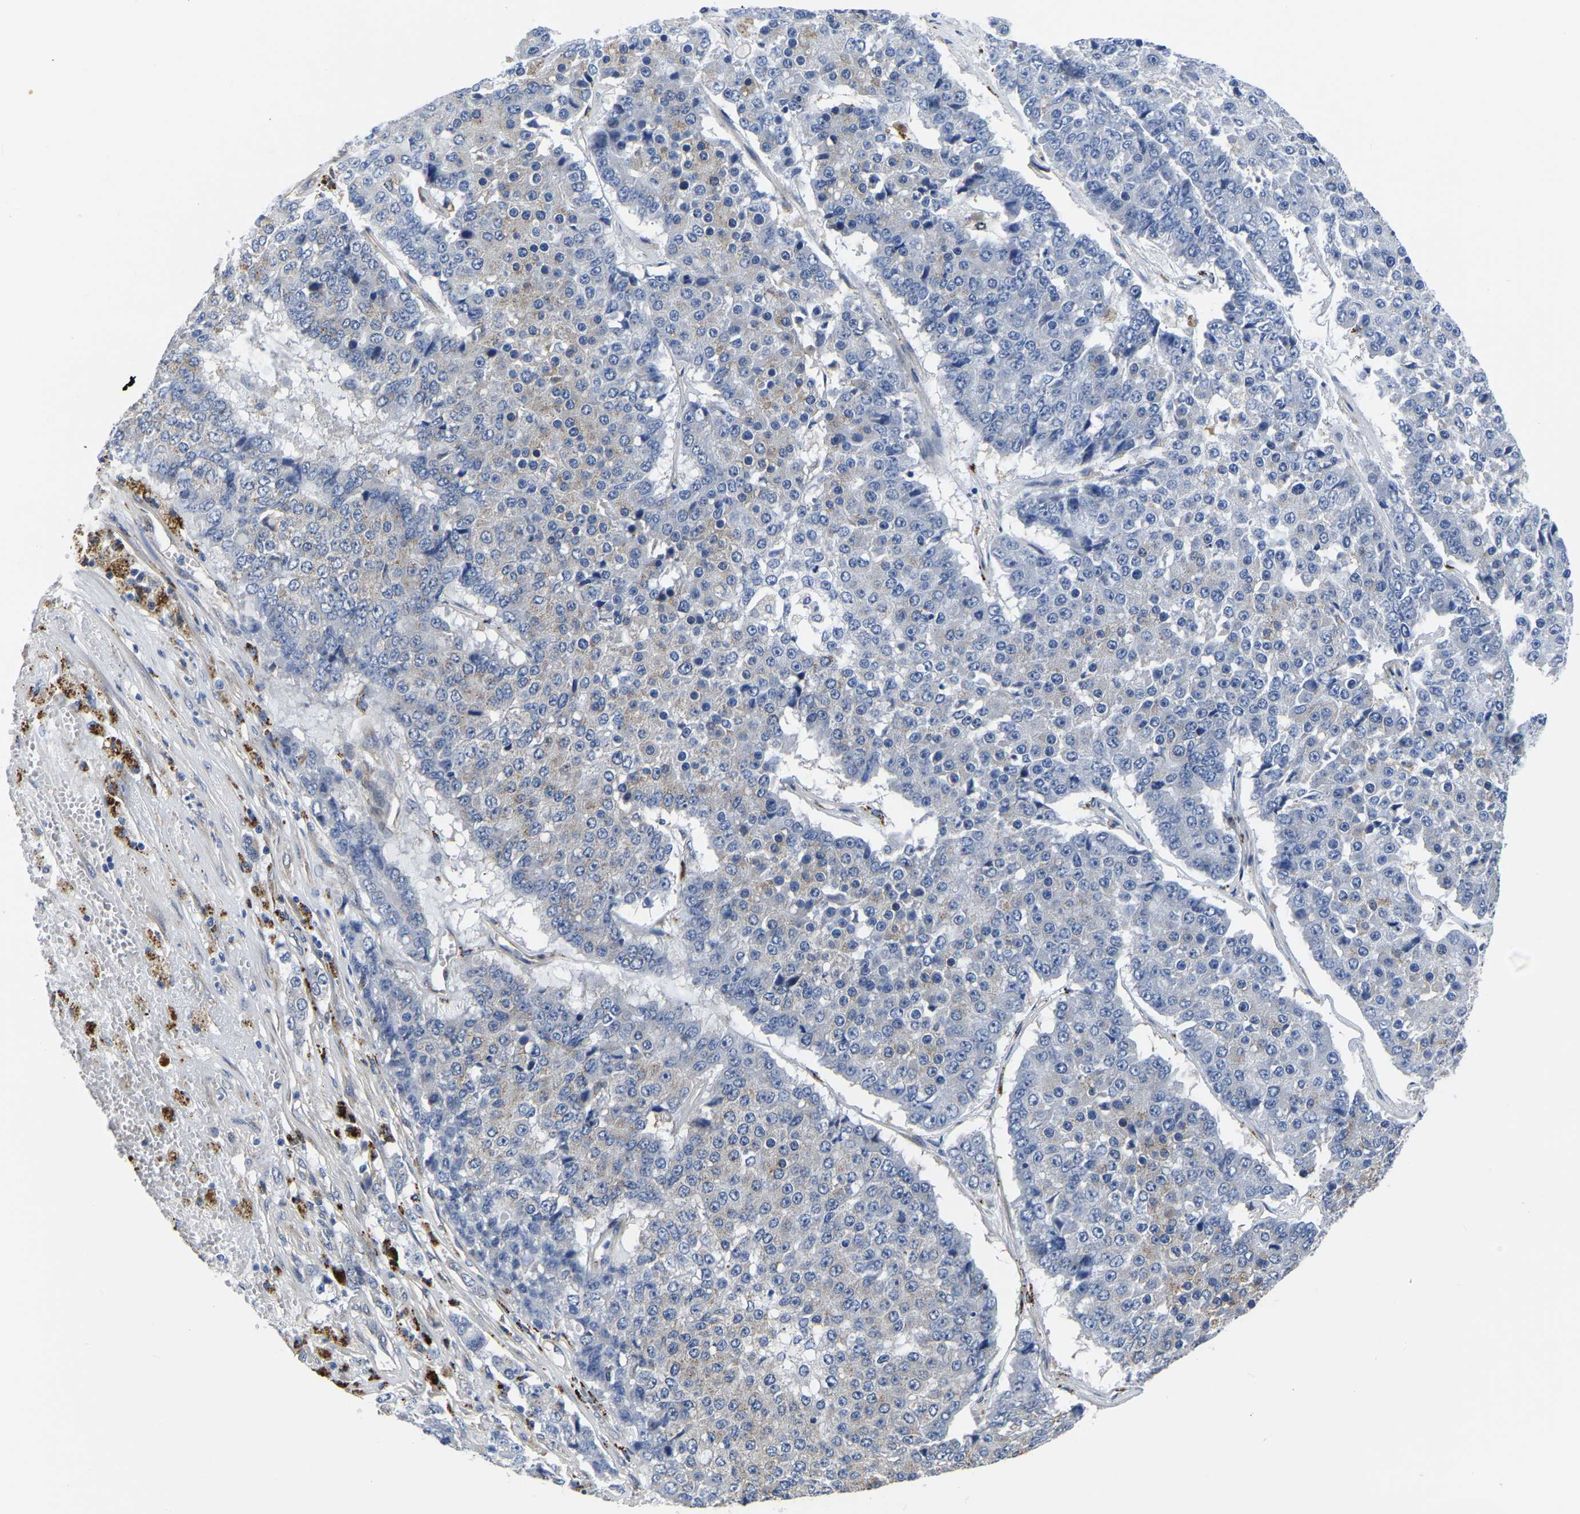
{"staining": {"intensity": "negative", "quantity": "none", "location": "none"}, "tissue": "pancreatic cancer", "cell_type": "Tumor cells", "image_type": "cancer", "snomed": [{"axis": "morphology", "description": "Adenocarcinoma, NOS"}, {"axis": "topography", "description": "Pancreas"}], "caption": "Micrograph shows no significant protein staining in tumor cells of pancreatic cancer (adenocarcinoma).", "gene": "PDLIM7", "patient": {"sex": "male", "age": 50}}